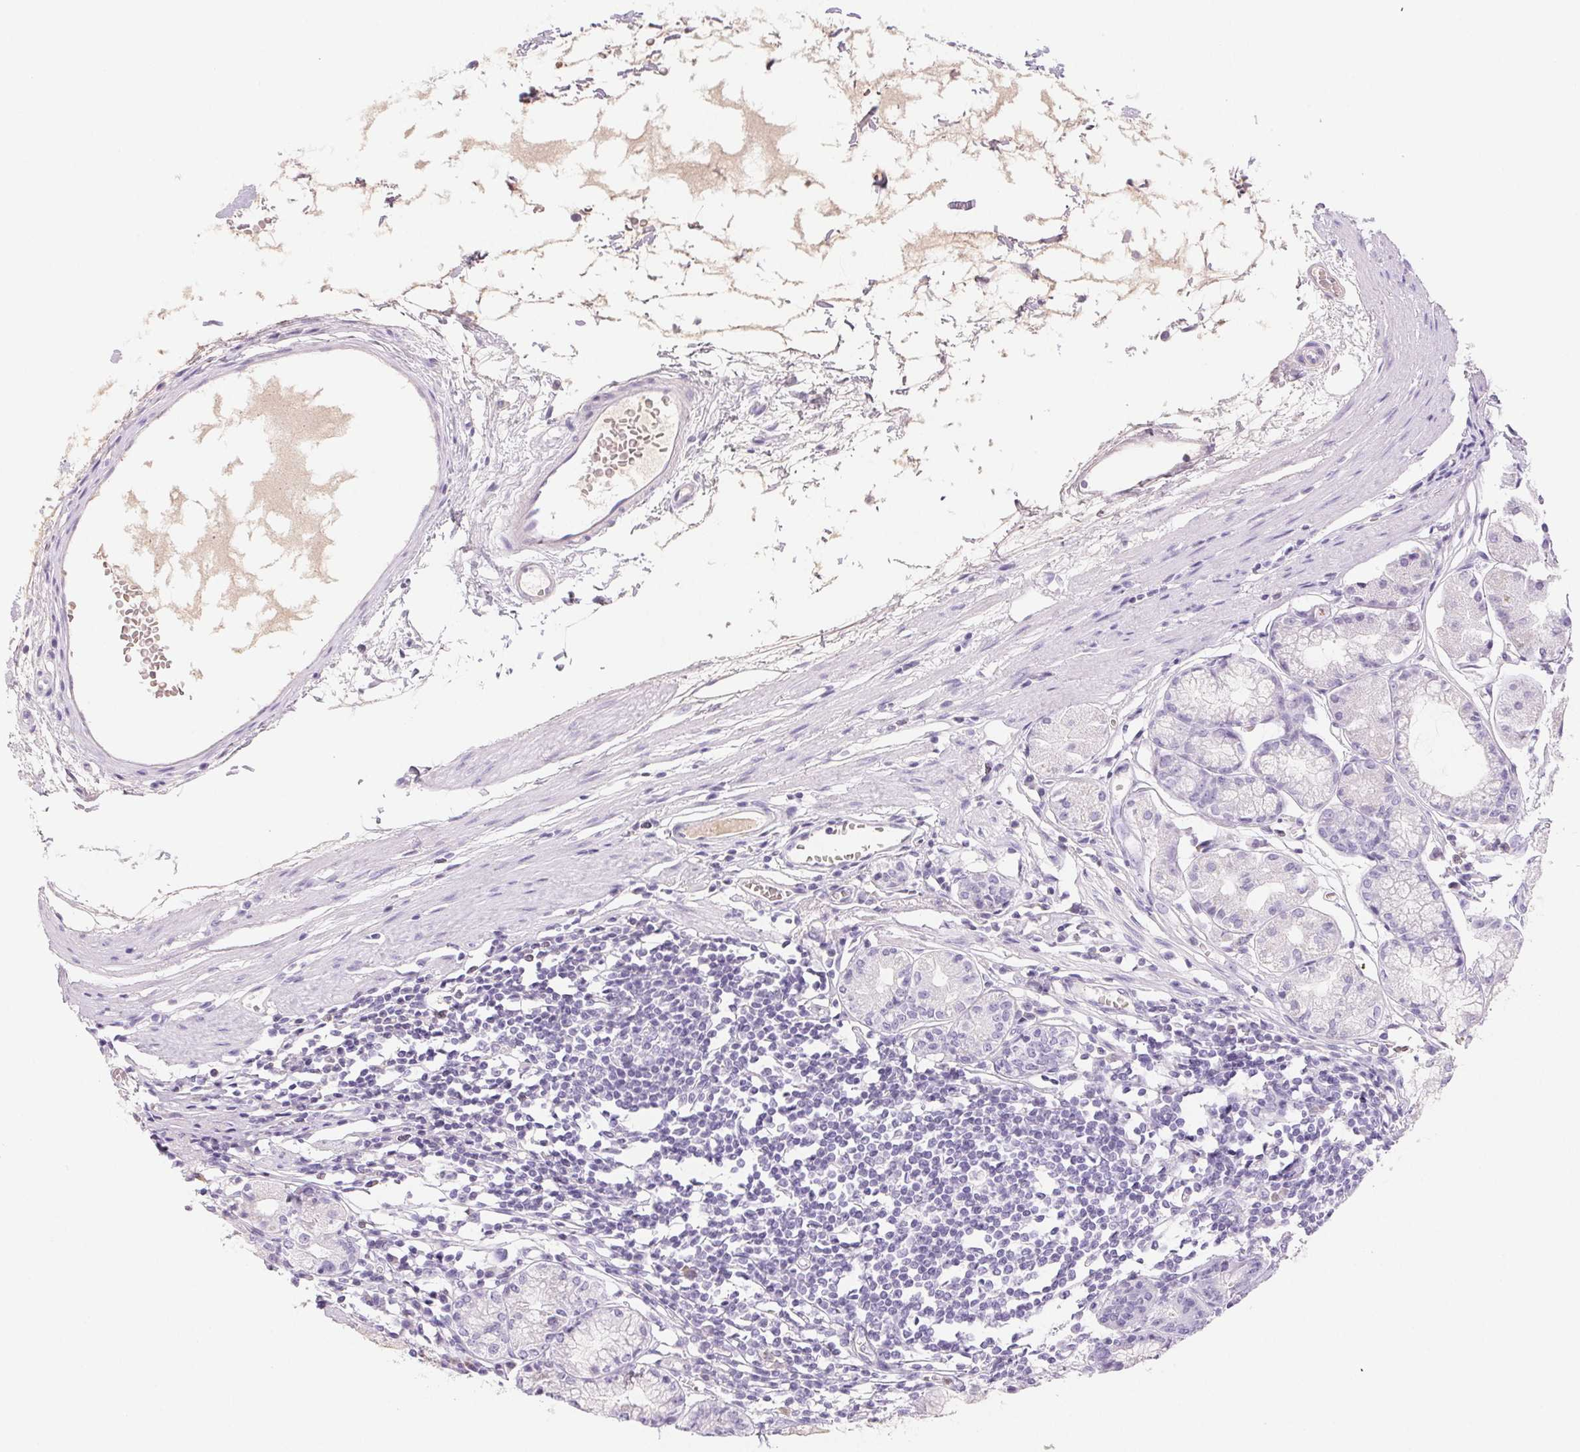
{"staining": {"intensity": "negative", "quantity": "none", "location": "none"}, "tissue": "stomach", "cell_type": "Glandular cells", "image_type": "normal", "snomed": [{"axis": "morphology", "description": "Normal tissue, NOS"}, {"axis": "topography", "description": "Stomach"}], "caption": "Immunohistochemistry of normal stomach shows no staining in glandular cells.", "gene": "PADI4", "patient": {"sex": "male", "age": 55}}